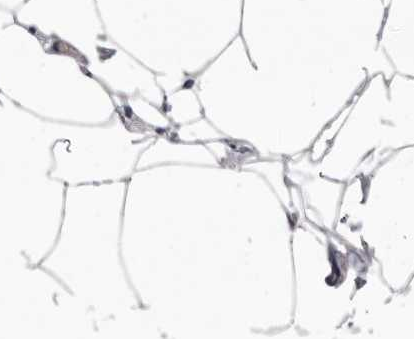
{"staining": {"intensity": "weak", "quantity": "25%-75%", "location": "cytoplasmic/membranous"}, "tissue": "adipose tissue", "cell_type": "Adipocytes", "image_type": "normal", "snomed": [{"axis": "morphology", "description": "Normal tissue, NOS"}, {"axis": "morphology", "description": "Fibrosis, NOS"}, {"axis": "topography", "description": "Breast"}, {"axis": "topography", "description": "Adipose tissue"}], "caption": "Immunohistochemical staining of unremarkable human adipose tissue shows weak cytoplasmic/membranous protein expression in approximately 25%-75% of adipocytes. (DAB (3,3'-diaminobenzidine) IHC, brown staining for protein, blue staining for nuclei).", "gene": "AIDA", "patient": {"sex": "female", "age": 39}}